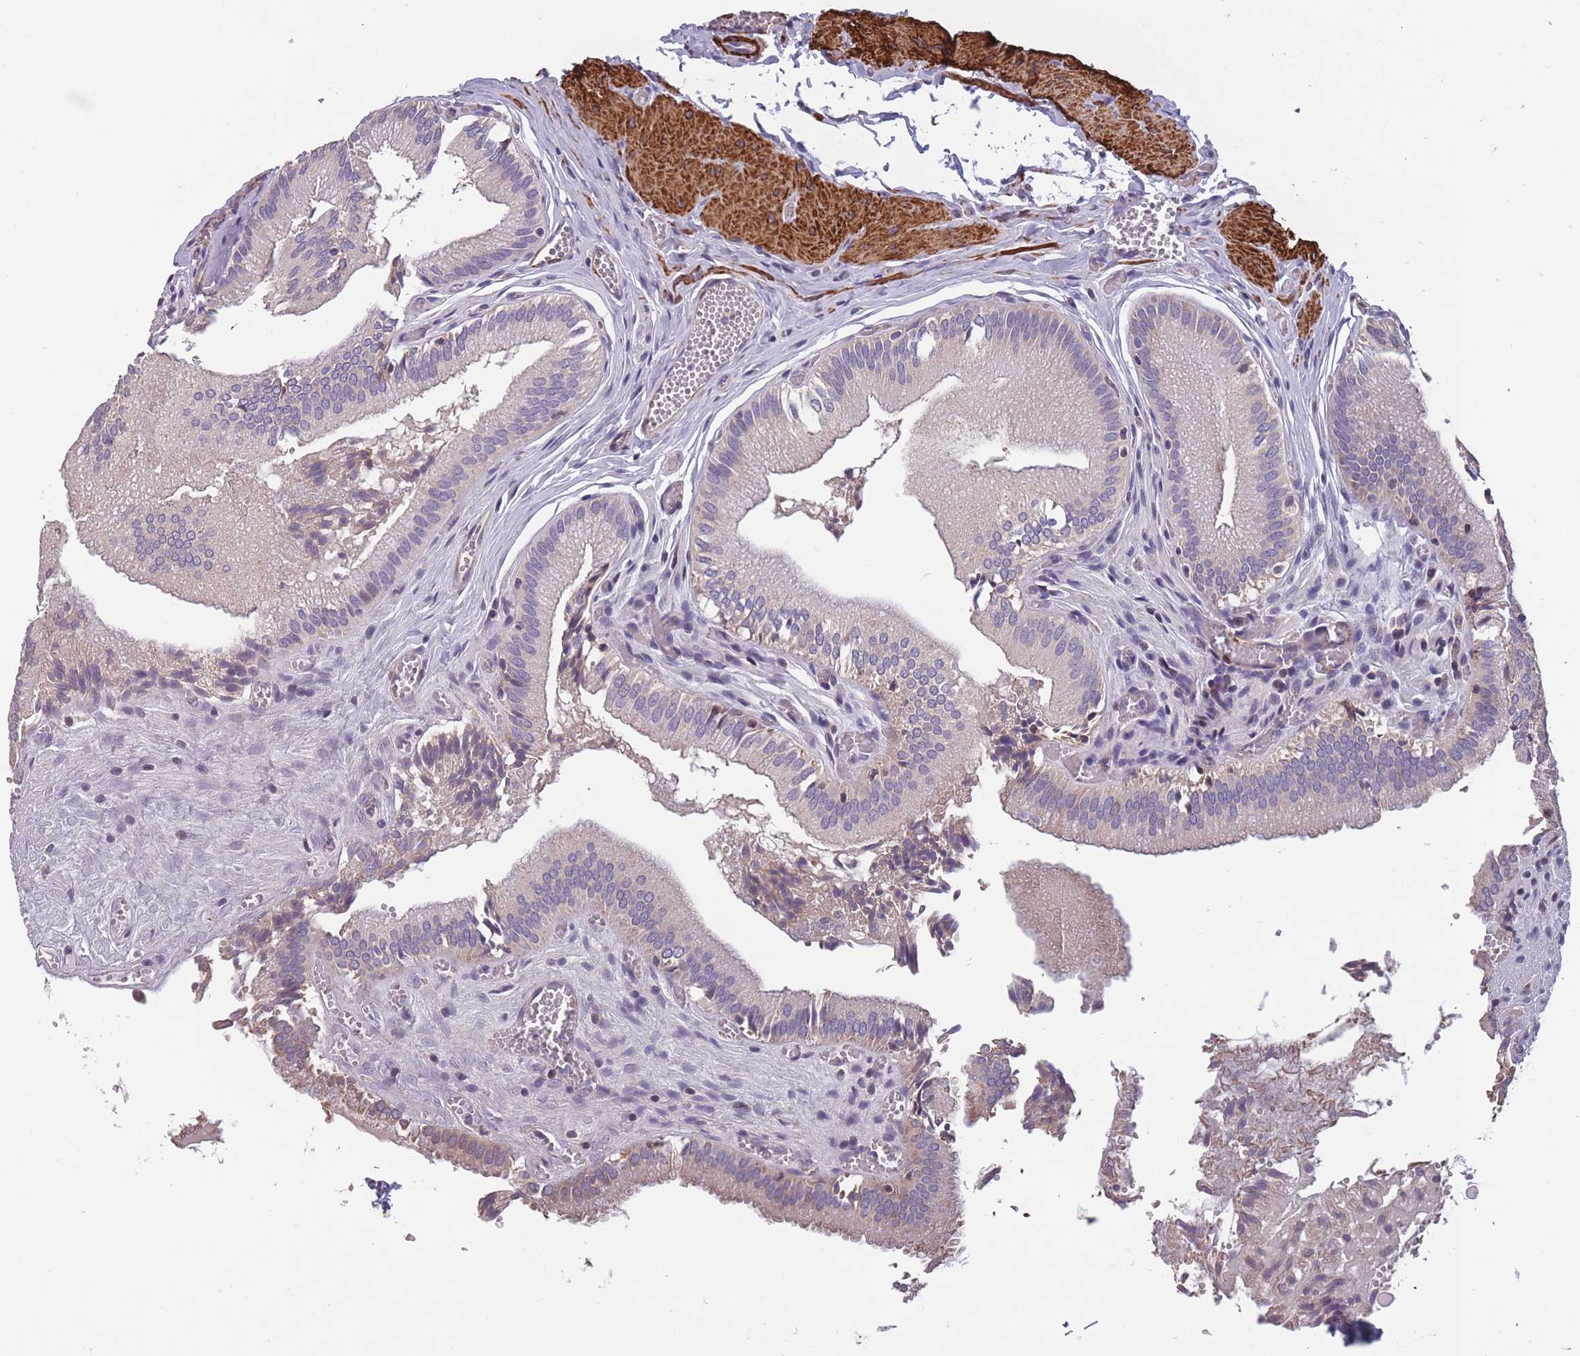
{"staining": {"intensity": "weak", "quantity": "25%-75%", "location": "cytoplasmic/membranous"}, "tissue": "gallbladder", "cell_type": "Glandular cells", "image_type": "normal", "snomed": [{"axis": "morphology", "description": "Normal tissue, NOS"}, {"axis": "topography", "description": "Gallbladder"}, {"axis": "topography", "description": "Peripheral nerve tissue"}], "caption": "Immunohistochemical staining of benign gallbladder exhibits 25%-75% levels of weak cytoplasmic/membranous protein expression in approximately 25%-75% of glandular cells.", "gene": "TOMM40L", "patient": {"sex": "male", "age": 17}}